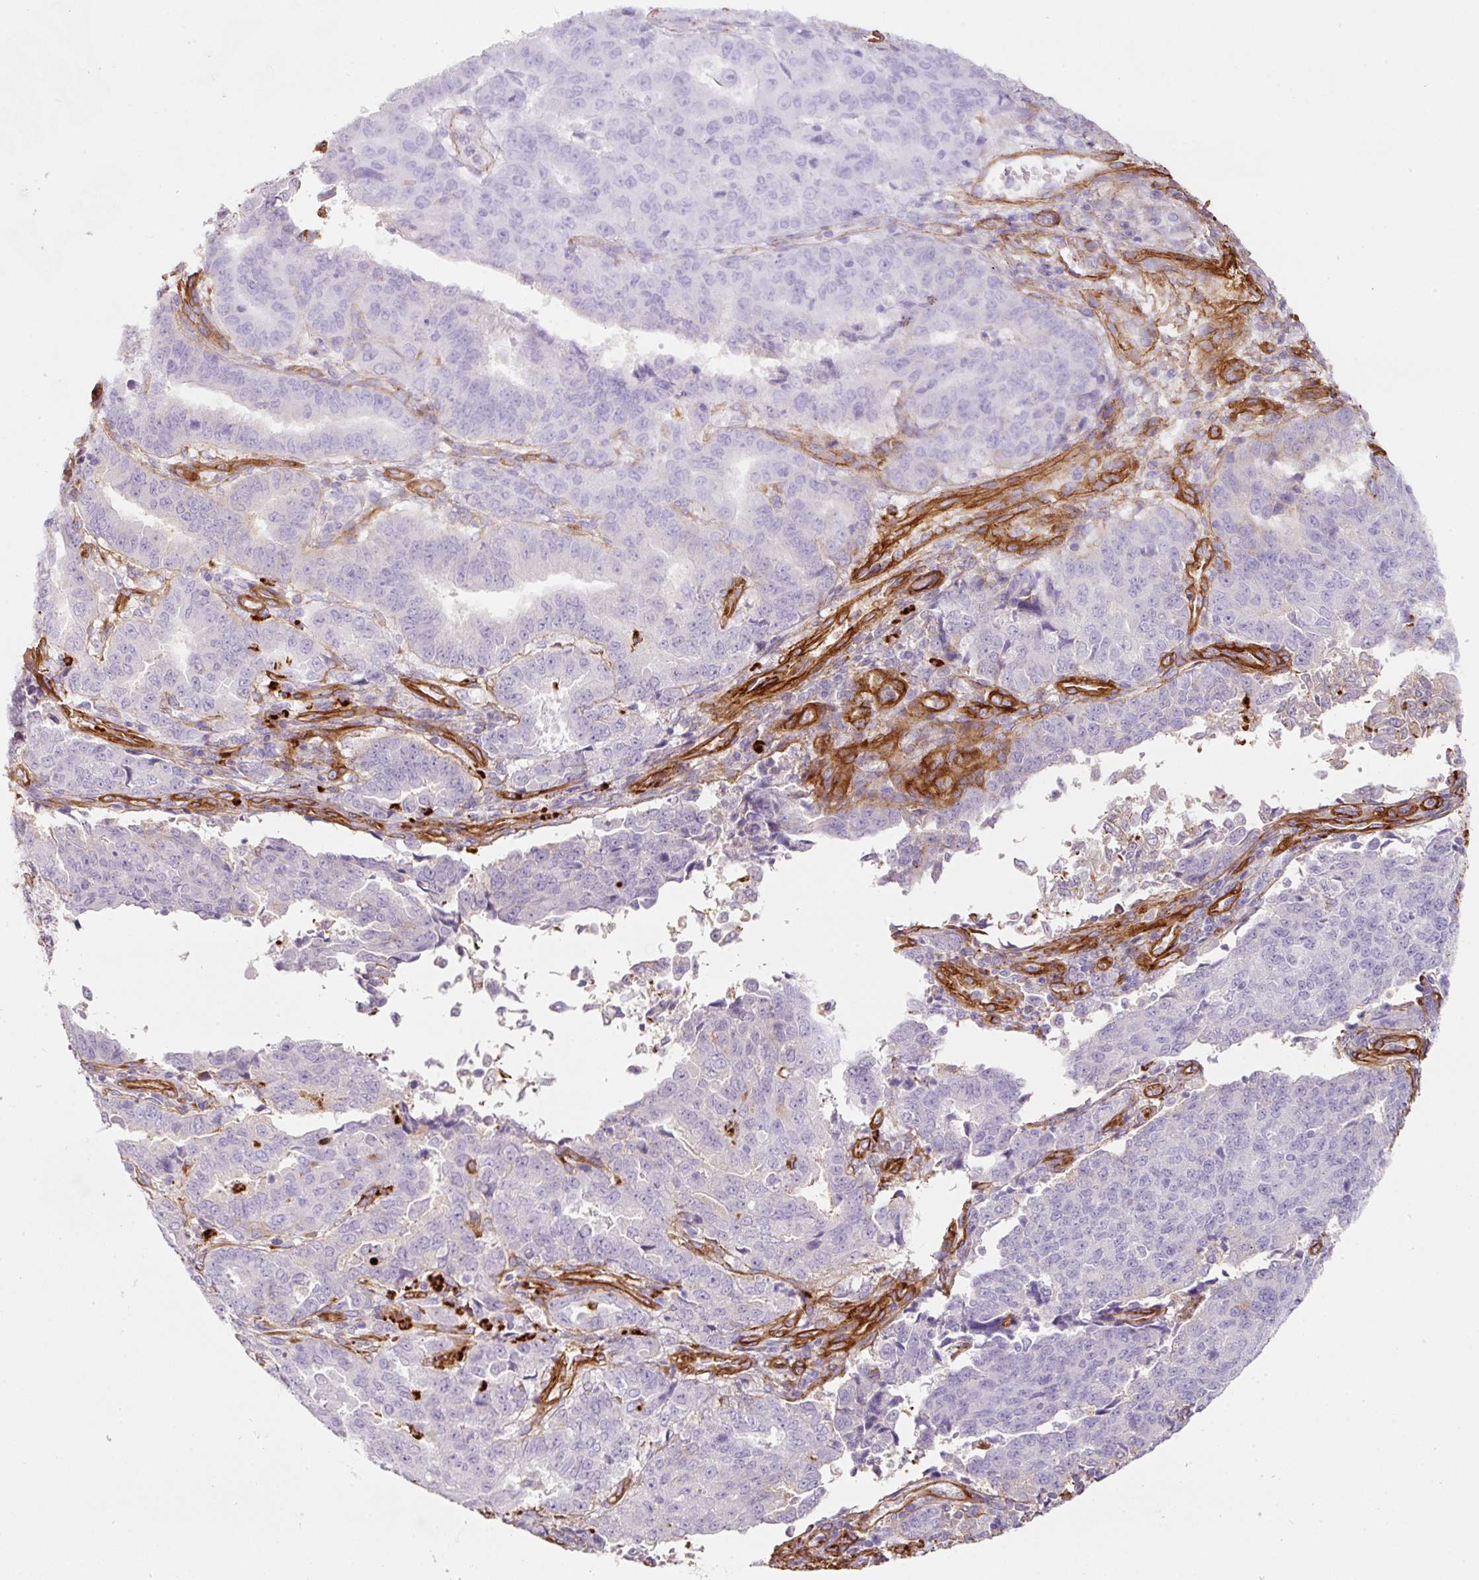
{"staining": {"intensity": "negative", "quantity": "none", "location": "none"}, "tissue": "endometrial cancer", "cell_type": "Tumor cells", "image_type": "cancer", "snomed": [{"axis": "morphology", "description": "Adenocarcinoma, NOS"}, {"axis": "topography", "description": "Endometrium"}], "caption": "Adenocarcinoma (endometrial) stained for a protein using IHC displays no expression tumor cells.", "gene": "LOXL4", "patient": {"sex": "female", "age": 50}}